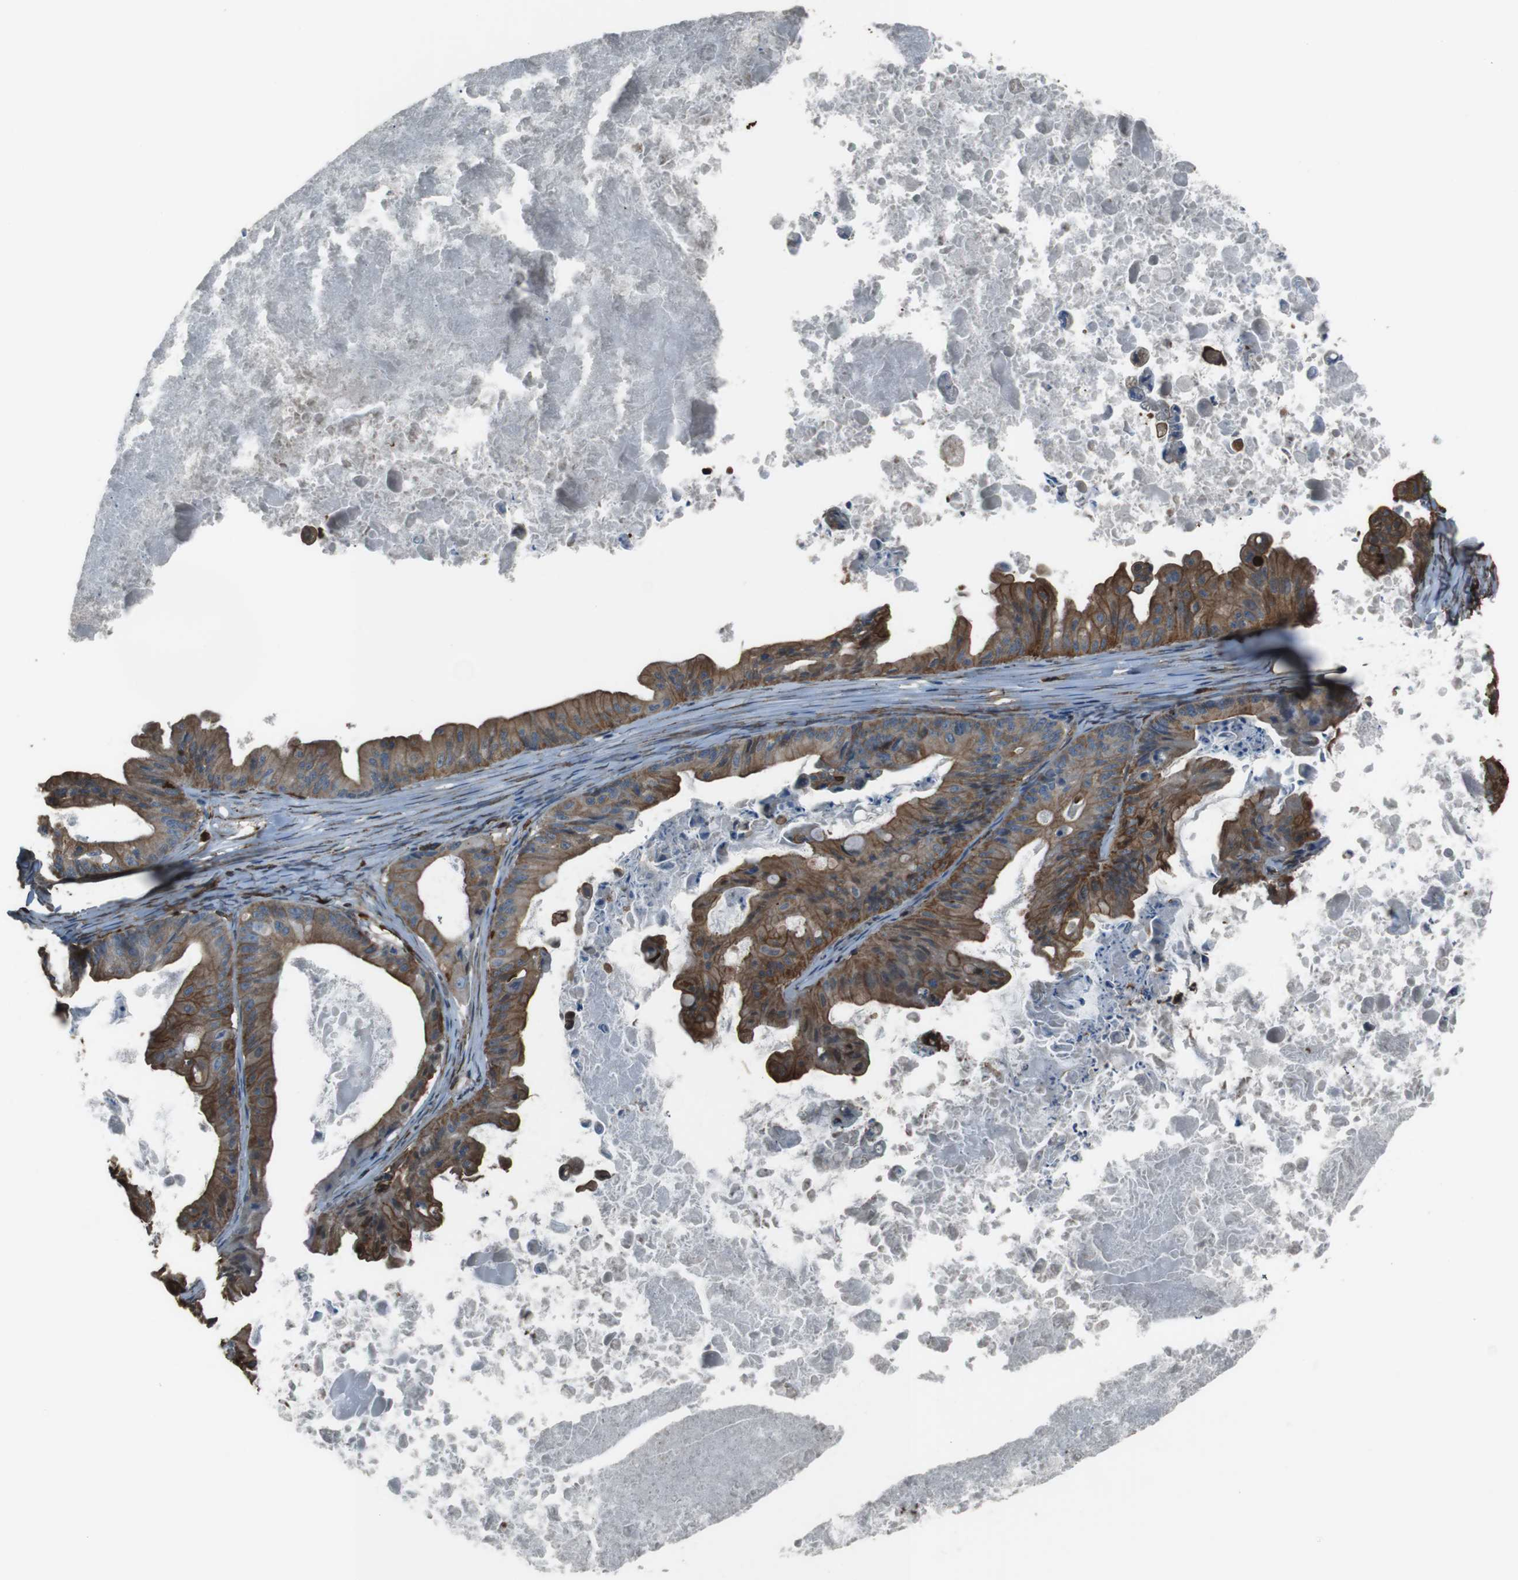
{"staining": {"intensity": "moderate", "quantity": ">75%", "location": "cytoplasmic/membranous"}, "tissue": "ovarian cancer", "cell_type": "Tumor cells", "image_type": "cancer", "snomed": [{"axis": "morphology", "description": "Cystadenocarcinoma, mucinous, NOS"}, {"axis": "topography", "description": "Ovary"}], "caption": "Human ovarian cancer stained with a brown dye exhibits moderate cytoplasmic/membranous positive positivity in approximately >75% of tumor cells.", "gene": "SFT2D1", "patient": {"sex": "female", "age": 37}}